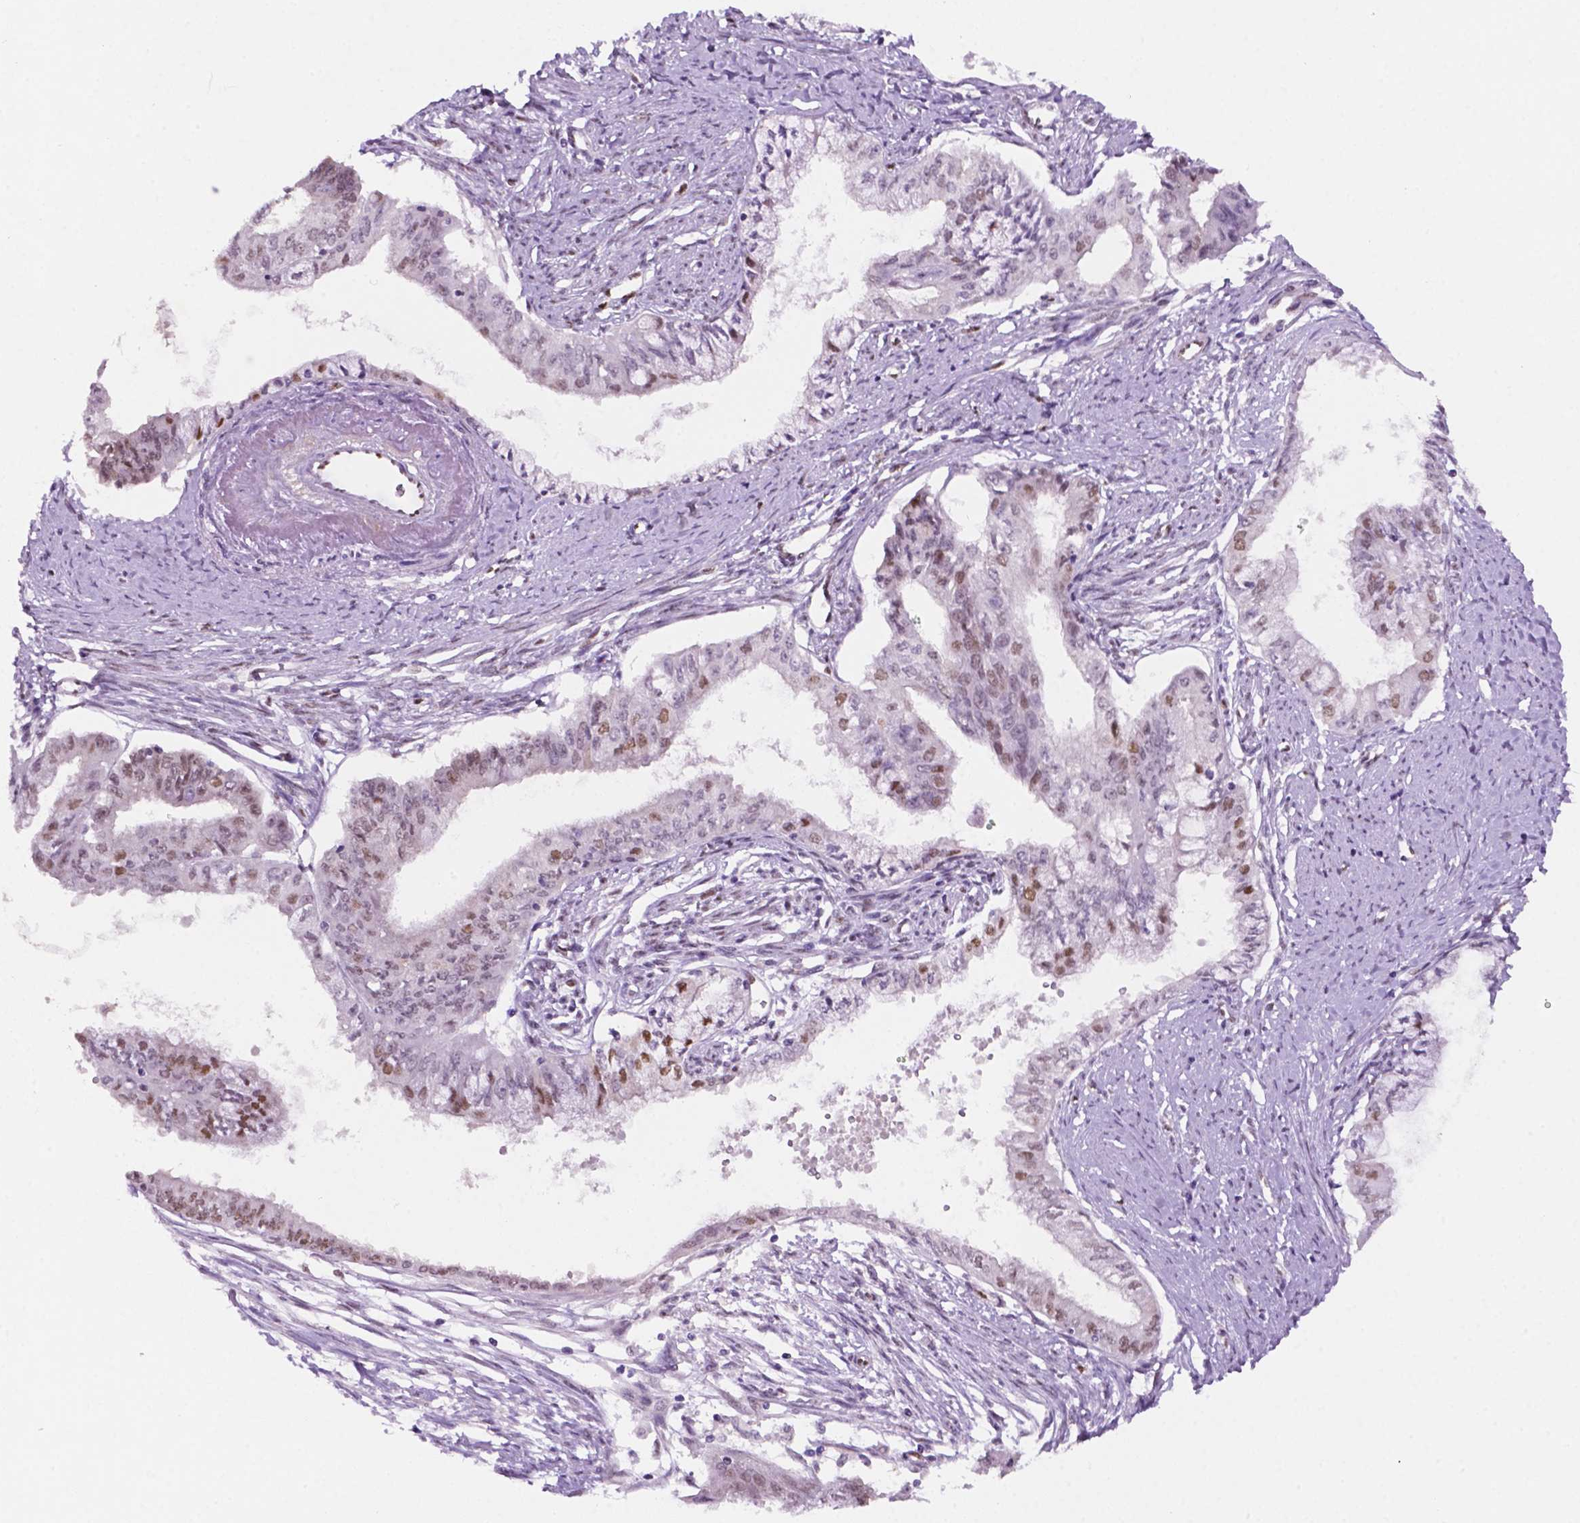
{"staining": {"intensity": "moderate", "quantity": "<25%", "location": "nuclear"}, "tissue": "endometrial cancer", "cell_type": "Tumor cells", "image_type": "cancer", "snomed": [{"axis": "morphology", "description": "Adenocarcinoma, NOS"}, {"axis": "topography", "description": "Endometrium"}], "caption": "Immunohistochemistry (IHC) (DAB) staining of endometrial adenocarcinoma displays moderate nuclear protein expression in about <25% of tumor cells. (DAB (3,3'-diaminobenzidine) IHC, brown staining for protein, blue staining for nuclei).", "gene": "ERF", "patient": {"sex": "female", "age": 76}}